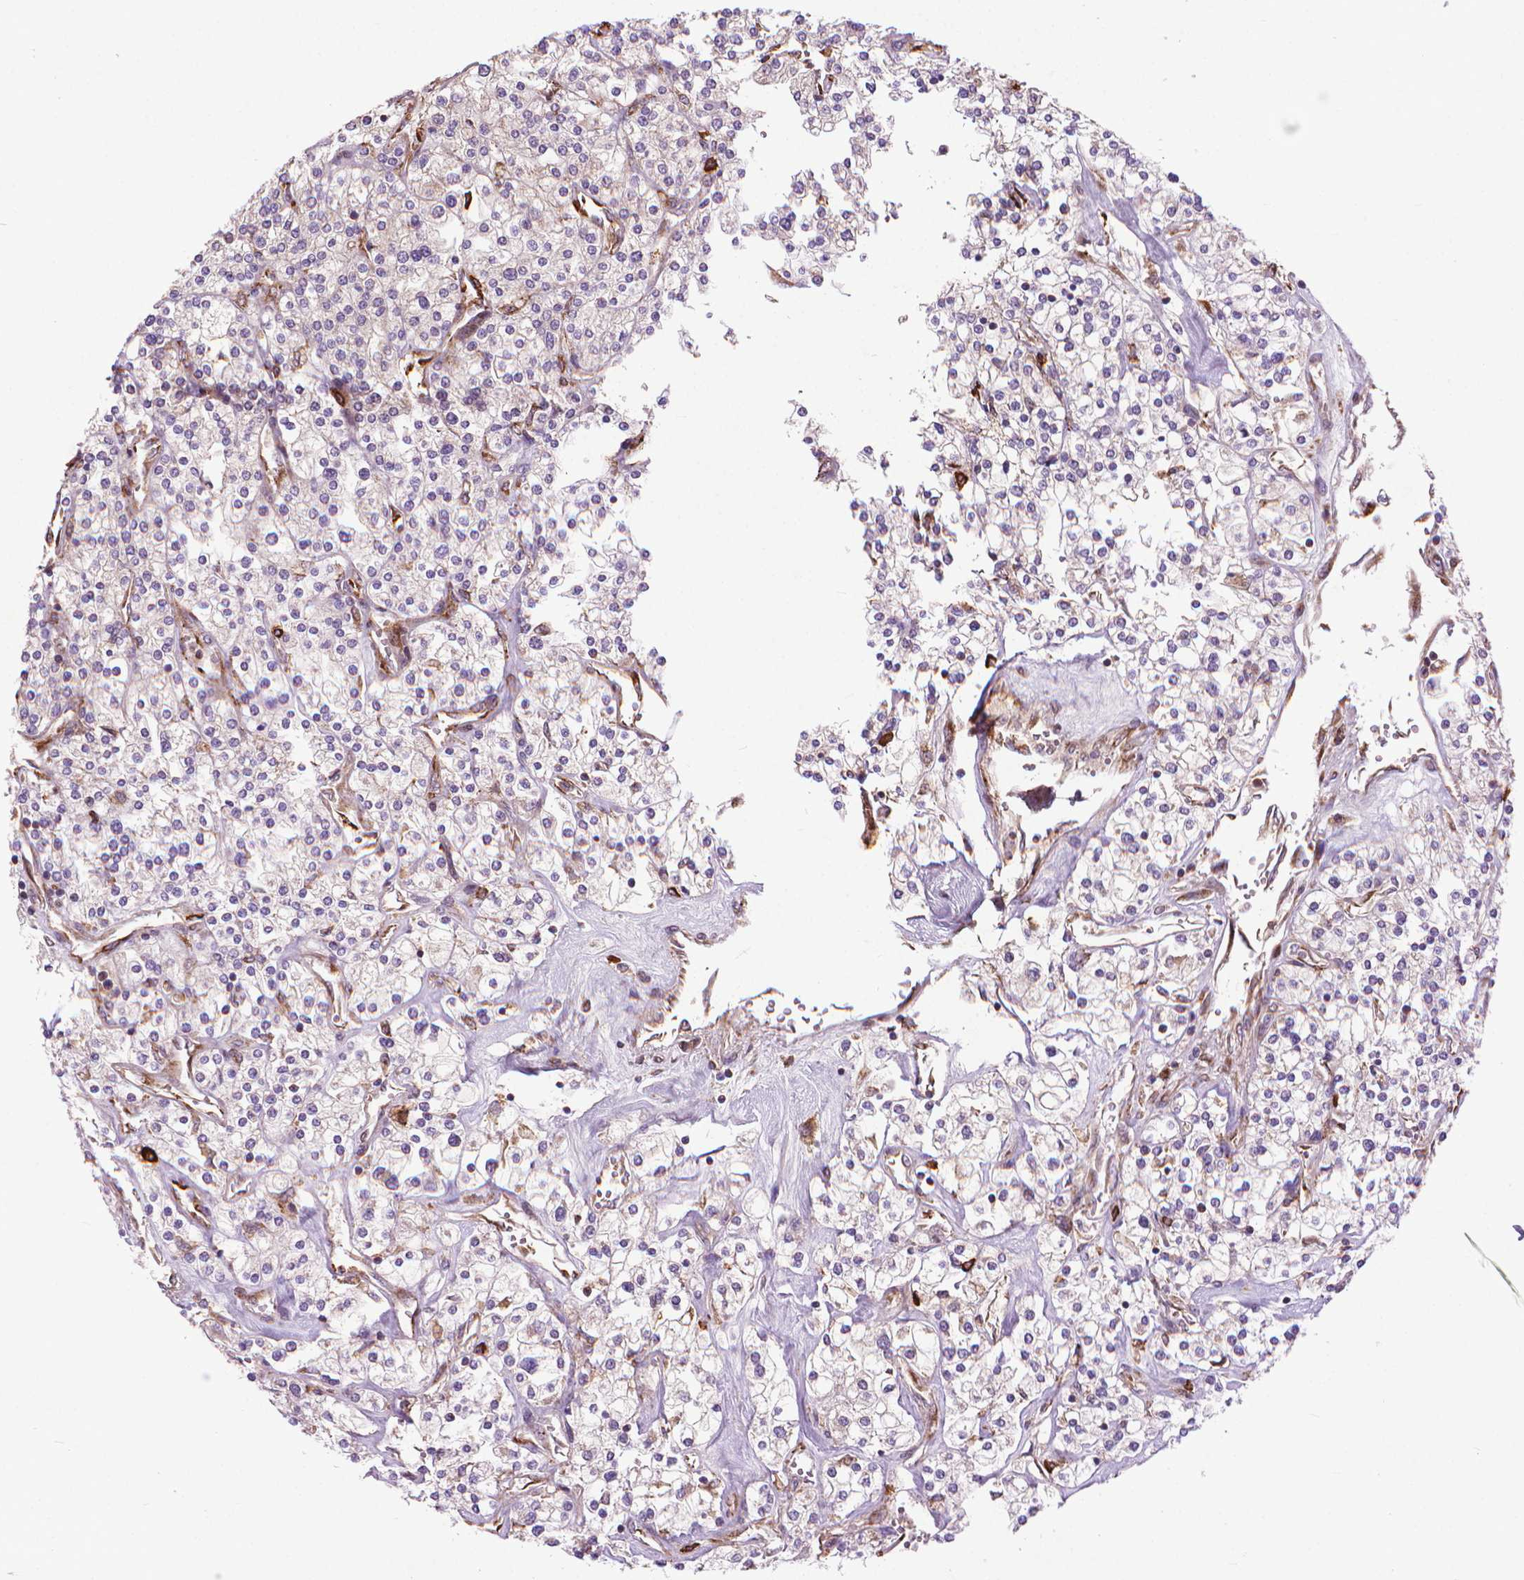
{"staining": {"intensity": "negative", "quantity": "none", "location": "none"}, "tissue": "renal cancer", "cell_type": "Tumor cells", "image_type": "cancer", "snomed": [{"axis": "morphology", "description": "Adenocarcinoma, NOS"}, {"axis": "topography", "description": "Kidney"}], "caption": "Renal cancer was stained to show a protein in brown. There is no significant staining in tumor cells. The staining is performed using DAB (3,3'-diaminobenzidine) brown chromogen with nuclei counter-stained in using hematoxylin.", "gene": "MYH14", "patient": {"sex": "male", "age": 80}}